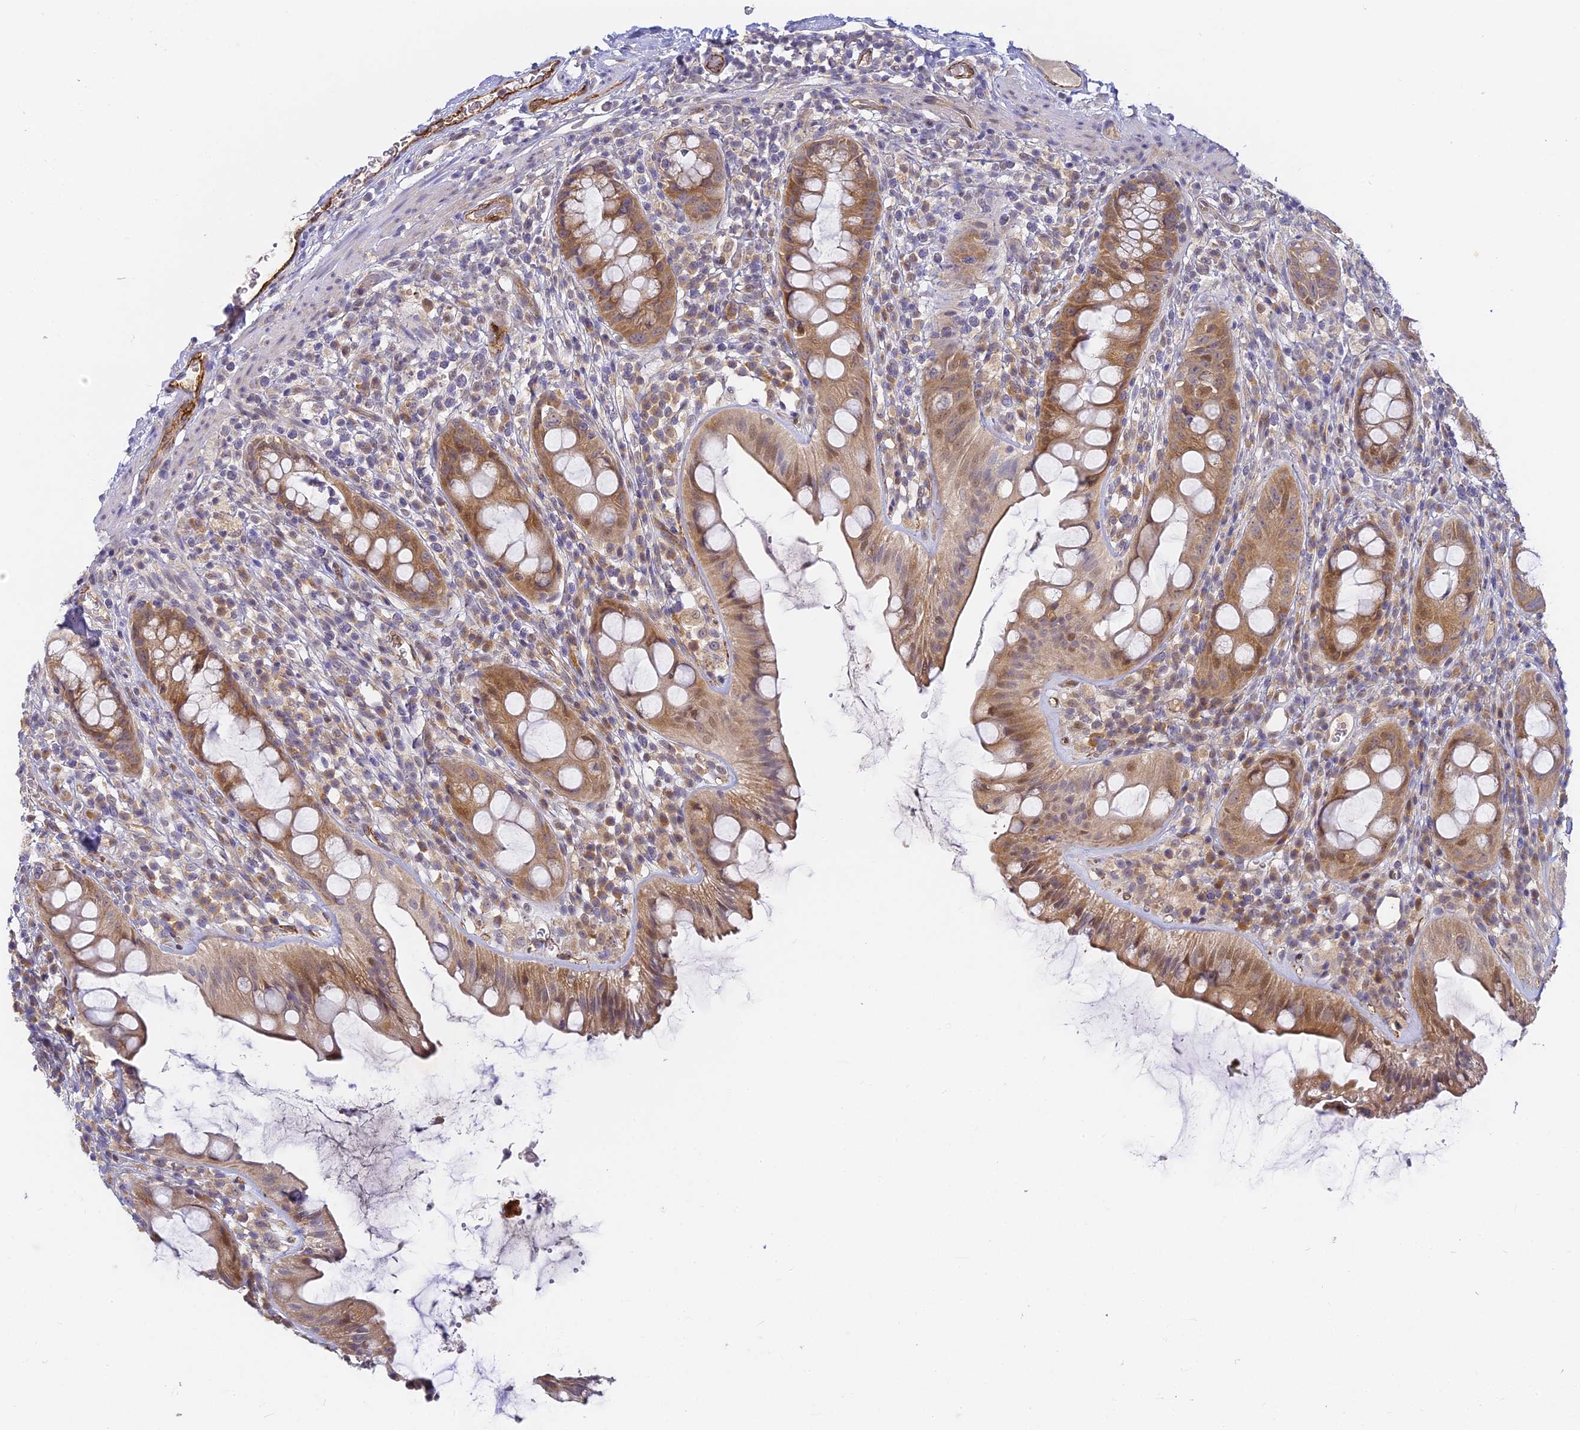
{"staining": {"intensity": "moderate", "quantity": ">75%", "location": "cytoplasmic/membranous"}, "tissue": "rectum", "cell_type": "Glandular cells", "image_type": "normal", "snomed": [{"axis": "morphology", "description": "Normal tissue, NOS"}, {"axis": "topography", "description": "Rectum"}], "caption": "This micrograph exhibits benign rectum stained with immunohistochemistry (IHC) to label a protein in brown. The cytoplasmic/membranous of glandular cells show moderate positivity for the protein. Nuclei are counter-stained blue.", "gene": "DNAAF10", "patient": {"sex": "female", "age": 57}}